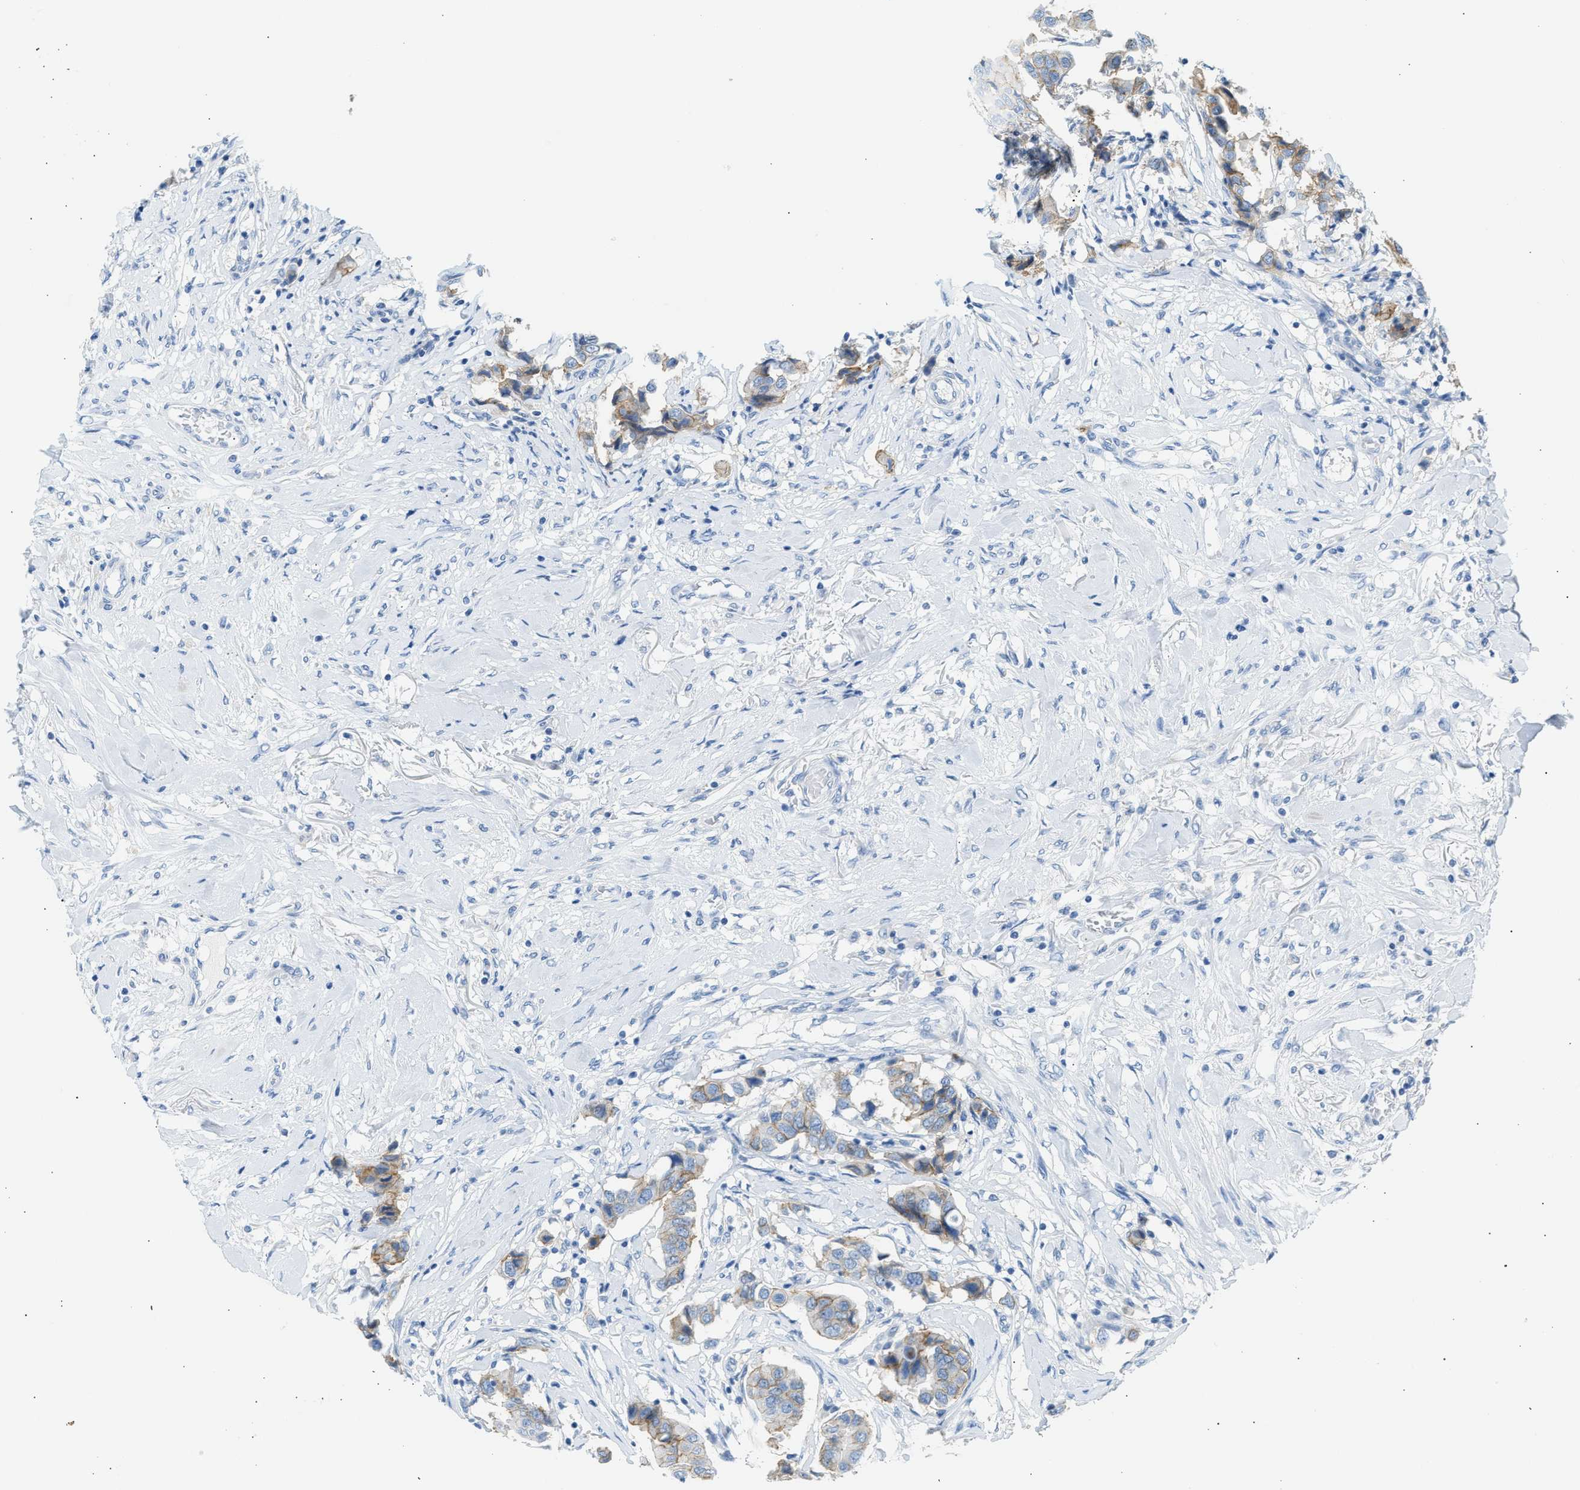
{"staining": {"intensity": "moderate", "quantity": "25%-75%", "location": "cytoplasmic/membranous"}, "tissue": "breast cancer", "cell_type": "Tumor cells", "image_type": "cancer", "snomed": [{"axis": "morphology", "description": "Duct carcinoma"}, {"axis": "topography", "description": "Breast"}], "caption": "Immunohistochemical staining of intraductal carcinoma (breast) reveals moderate cytoplasmic/membranous protein staining in approximately 25%-75% of tumor cells. (DAB (3,3'-diaminobenzidine) IHC with brightfield microscopy, high magnification).", "gene": "ERBB2", "patient": {"sex": "female", "age": 80}}